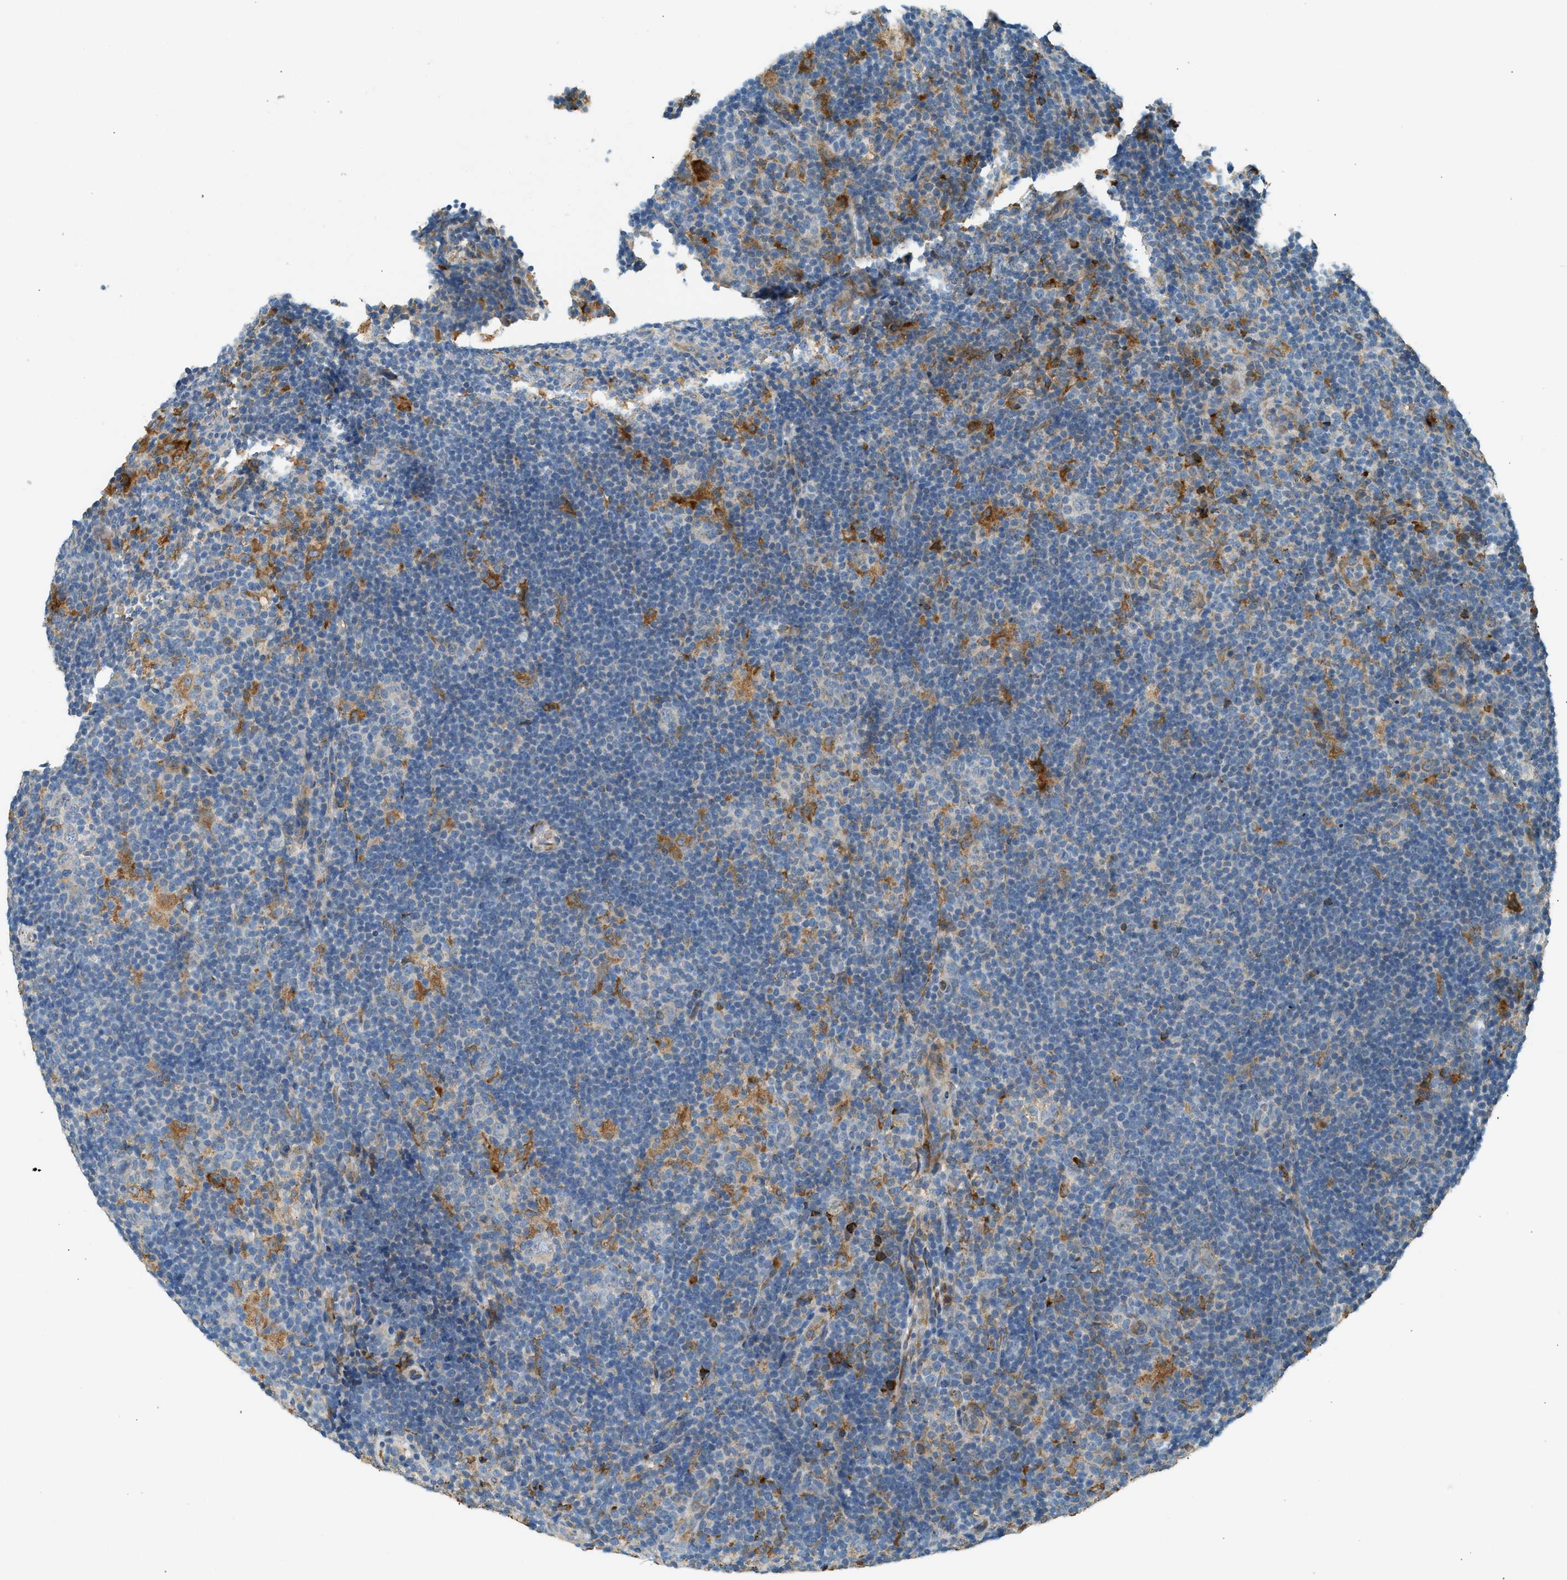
{"staining": {"intensity": "moderate", "quantity": "25%-75%", "location": "cytoplasmic/membranous"}, "tissue": "lymphoma", "cell_type": "Tumor cells", "image_type": "cancer", "snomed": [{"axis": "morphology", "description": "Hodgkin's disease, NOS"}, {"axis": "topography", "description": "Lymph node"}], "caption": "Immunohistochemistry (IHC) staining of lymphoma, which shows medium levels of moderate cytoplasmic/membranous positivity in approximately 25%-75% of tumor cells indicating moderate cytoplasmic/membranous protein expression. The staining was performed using DAB (3,3'-diaminobenzidine) (brown) for protein detection and nuclei were counterstained in hematoxylin (blue).", "gene": "CTSB", "patient": {"sex": "female", "age": 57}}